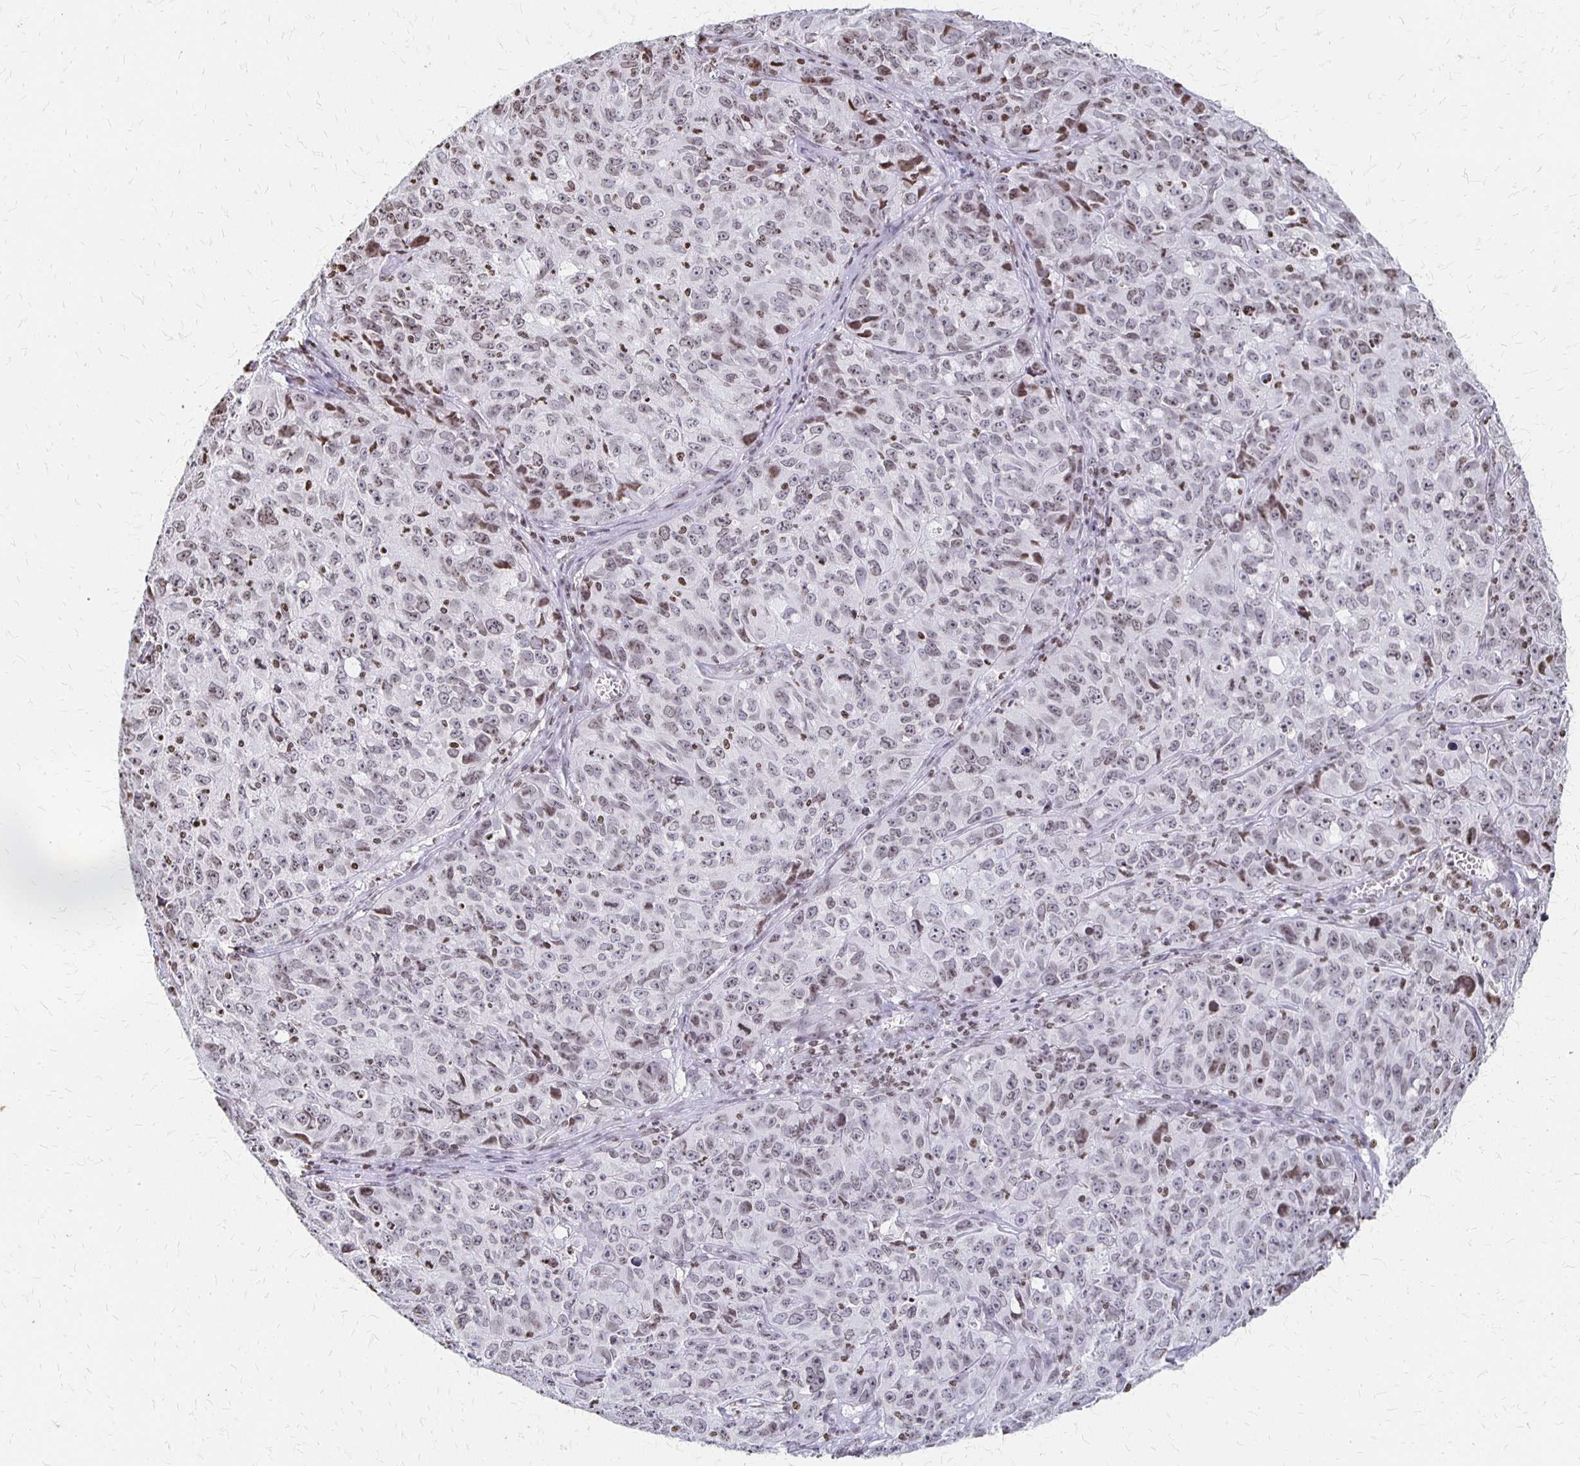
{"staining": {"intensity": "weak", "quantity": "25%-75%", "location": "nuclear"}, "tissue": "cervical cancer", "cell_type": "Tumor cells", "image_type": "cancer", "snomed": [{"axis": "morphology", "description": "Squamous cell carcinoma, NOS"}, {"axis": "topography", "description": "Cervix"}], "caption": "Protein staining of cervical cancer tissue demonstrates weak nuclear expression in approximately 25%-75% of tumor cells. The staining is performed using DAB brown chromogen to label protein expression. The nuclei are counter-stained blue using hematoxylin.", "gene": "ZNF280C", "patient": {"sex": "female", "age": 28}}